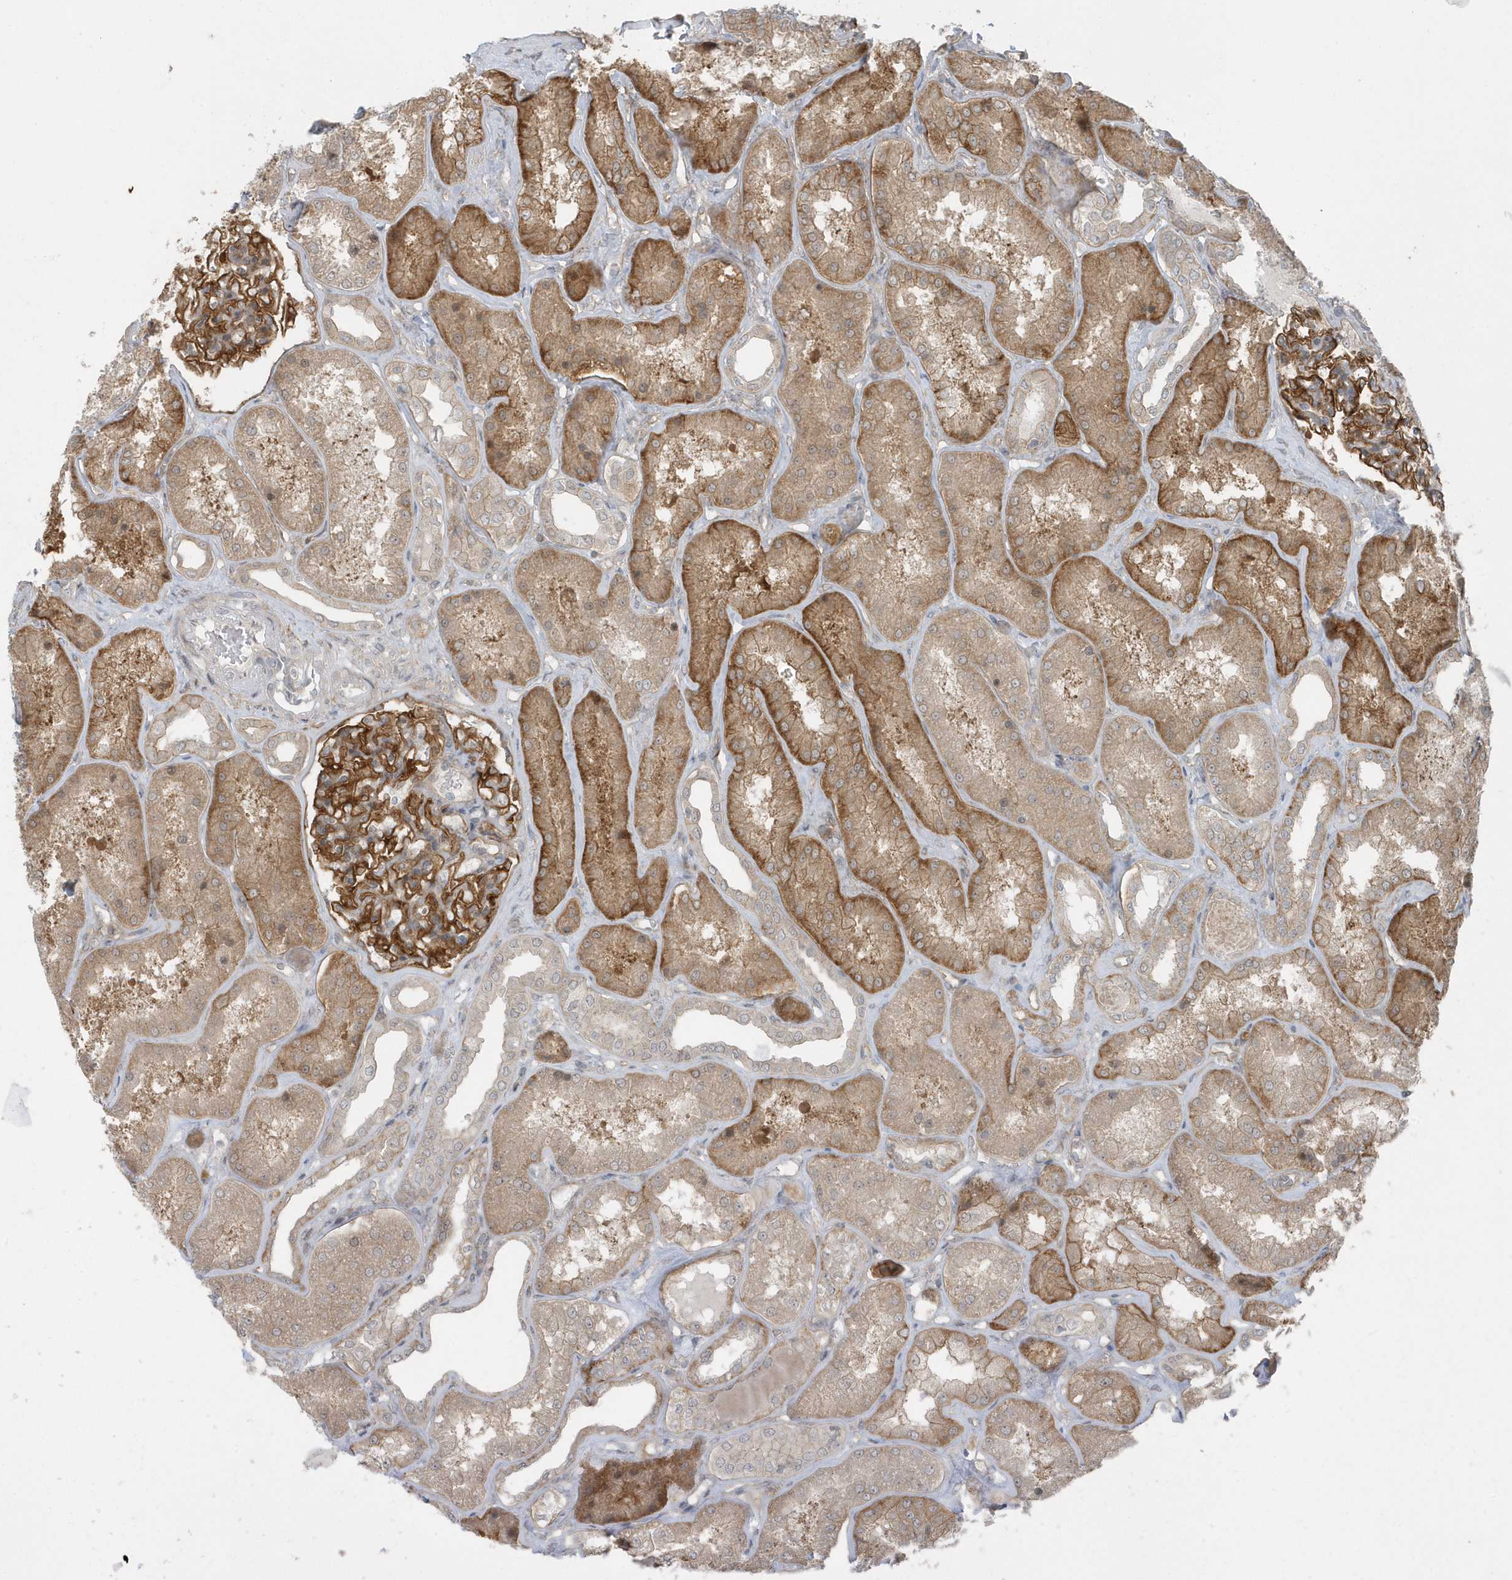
{"staining": {"intensity": "moderate", "quantity": ">75%", "location": "cytoplasmic/membranous"}, "tissue": "kidney", "cell_type": "Cells in glomeruli", "image_type": "normal", "snomed": [{"axis": "morphology", "description": "Normal tissue, NOS"}, {"axis": "topography", "description": "Kidney"}], "caption": "A photomicrograph of human kidney stained for a protein demonstrates moderate cytoplasmic/membranous brown staining in cells in glomeruli.", "gene": "PARD3B", "patient": {"sex": "female", "age": 56}}